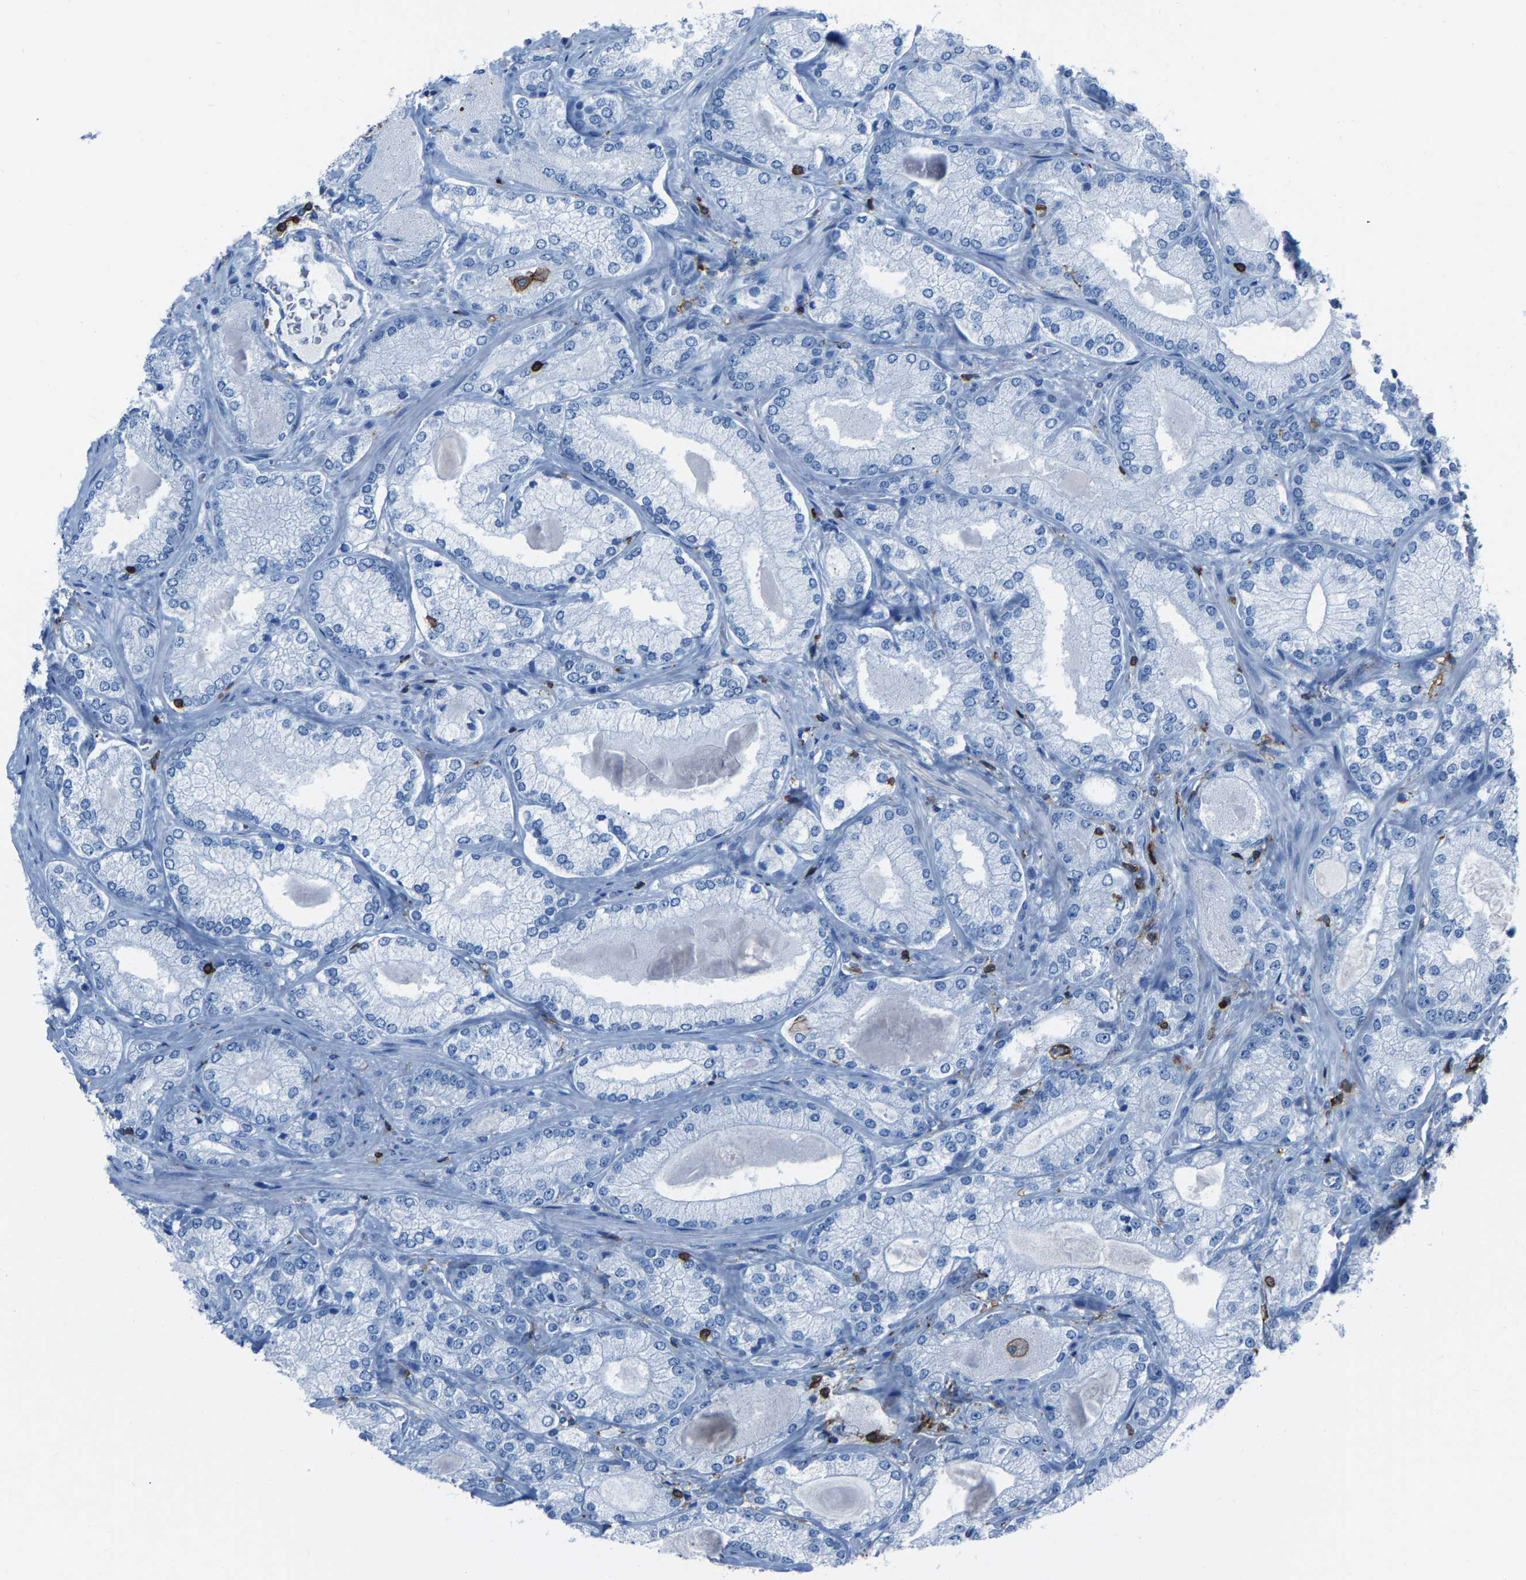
{"staining": {"intensity": "negative", "quantity": "none", "location": "none"}, "tissue": "prostate cancer", "cell_type": "Tumor cells", "image_type": "cancer", "snomed": [{"axis": "morphology", "description": "Adenocarcinoma, Low grade"}, {"axis": "topography", "description": "Prostate"}], "caption": "The immunohistochemistry (IHC) micrograph has no significant positivity in tumor cells of prostate adenocarcinoma (low-grade) tissue.", "gene": "LSP1", "patient": {"sex": "male", "age": 65}}